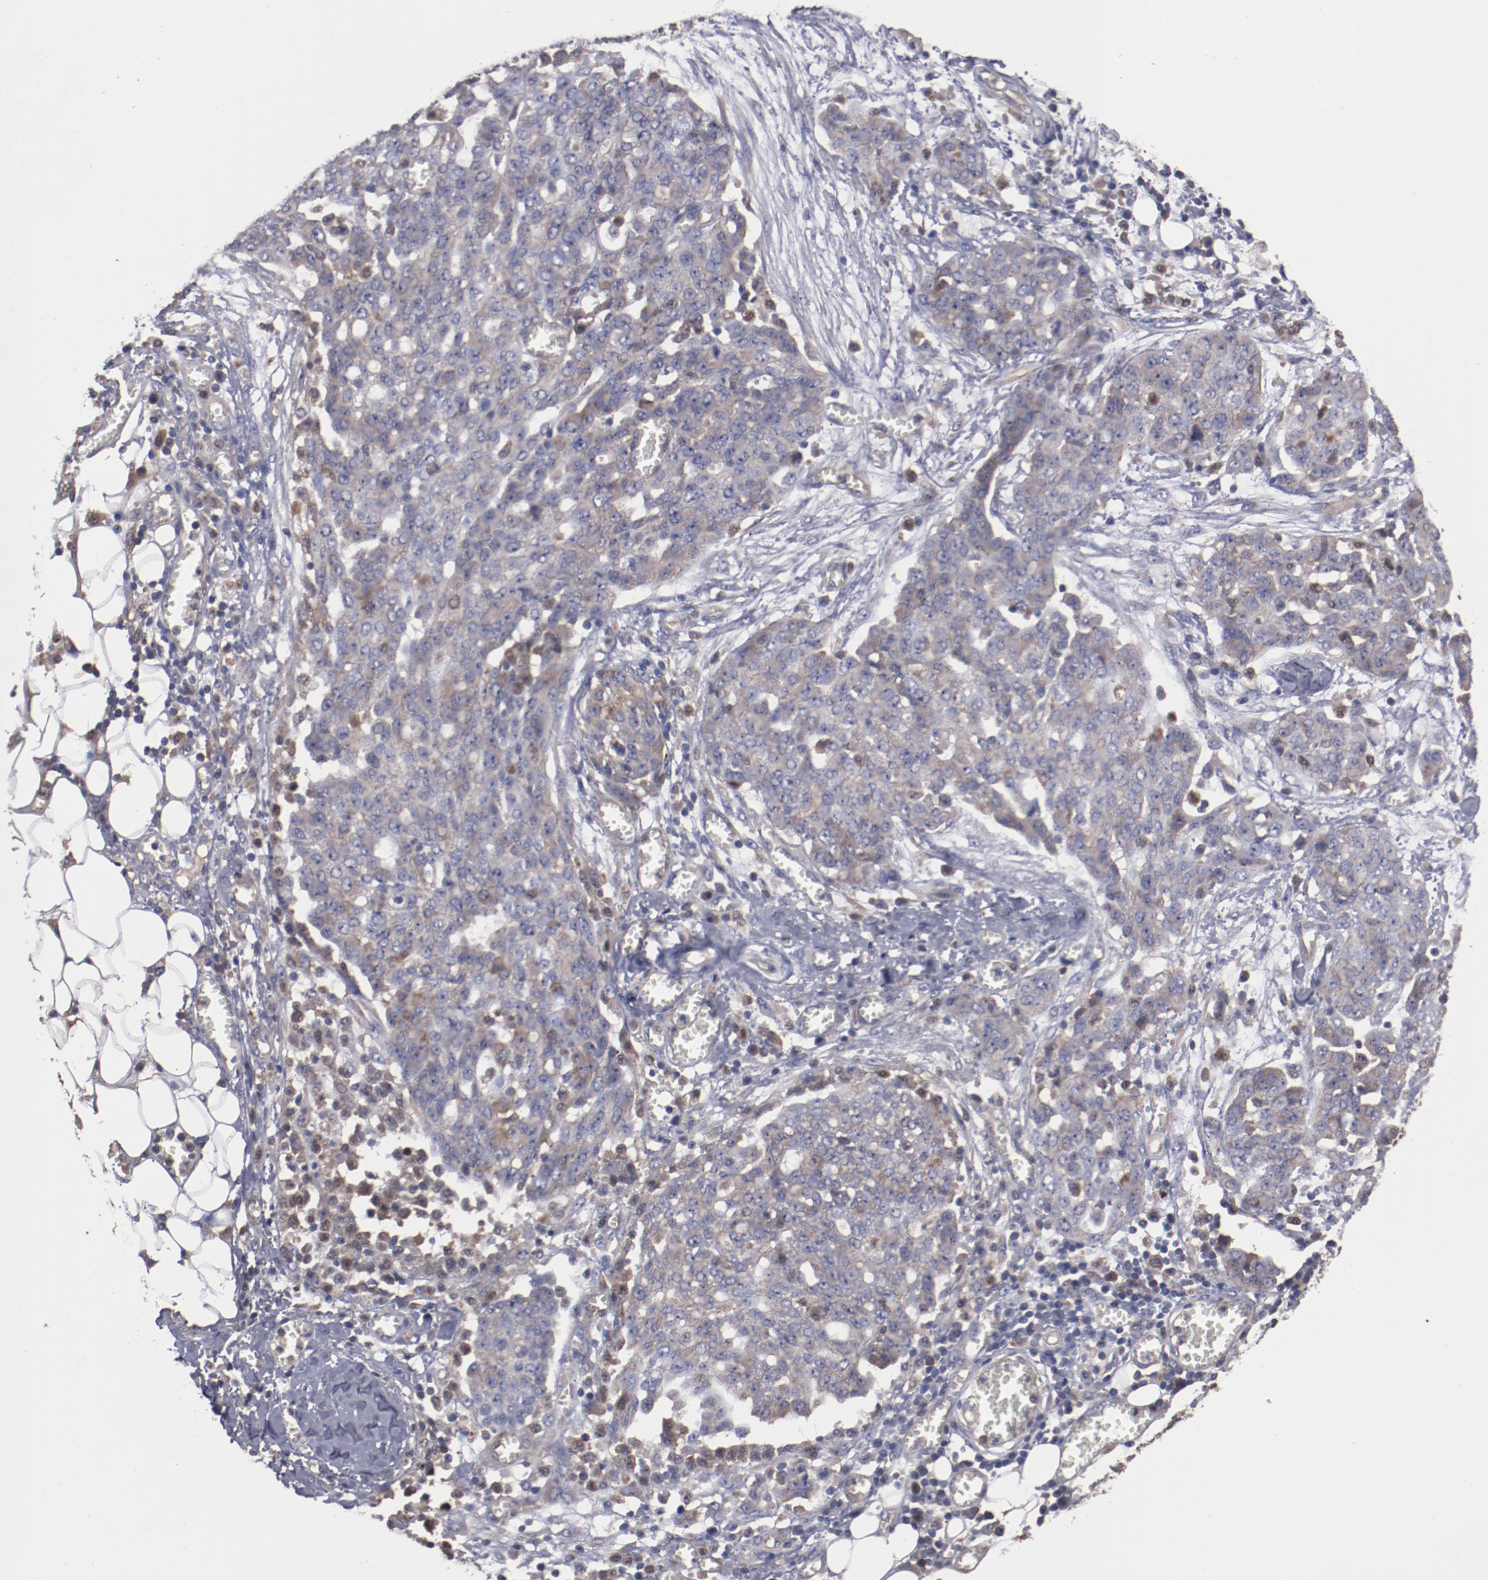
{"staining": {"intensity": "moderate", "quantity": "25%-75%", "location": "cytoplasmic/membranous"}, "tissue": "ovarian cancer", "cell_type": "Tumor cells", "image_type": "cancer", "snomed": [{"axis": "morphology", "description": "Cystadenocarcinoma, serous, NOS"}, {"axis": "topography", "description": "Soft tissue"}, {"axis": "topography", "description": "Ovary"}], "caption": "This image displays immunohistochemistry (IHC) staining of human ovarian cancer, with medium moderate cytoplasmic/membranous expression in approximately 25%-75% of tumor cells.", "gene": "DNAAF2", "patient": {"sex": "female", "age": 57}}